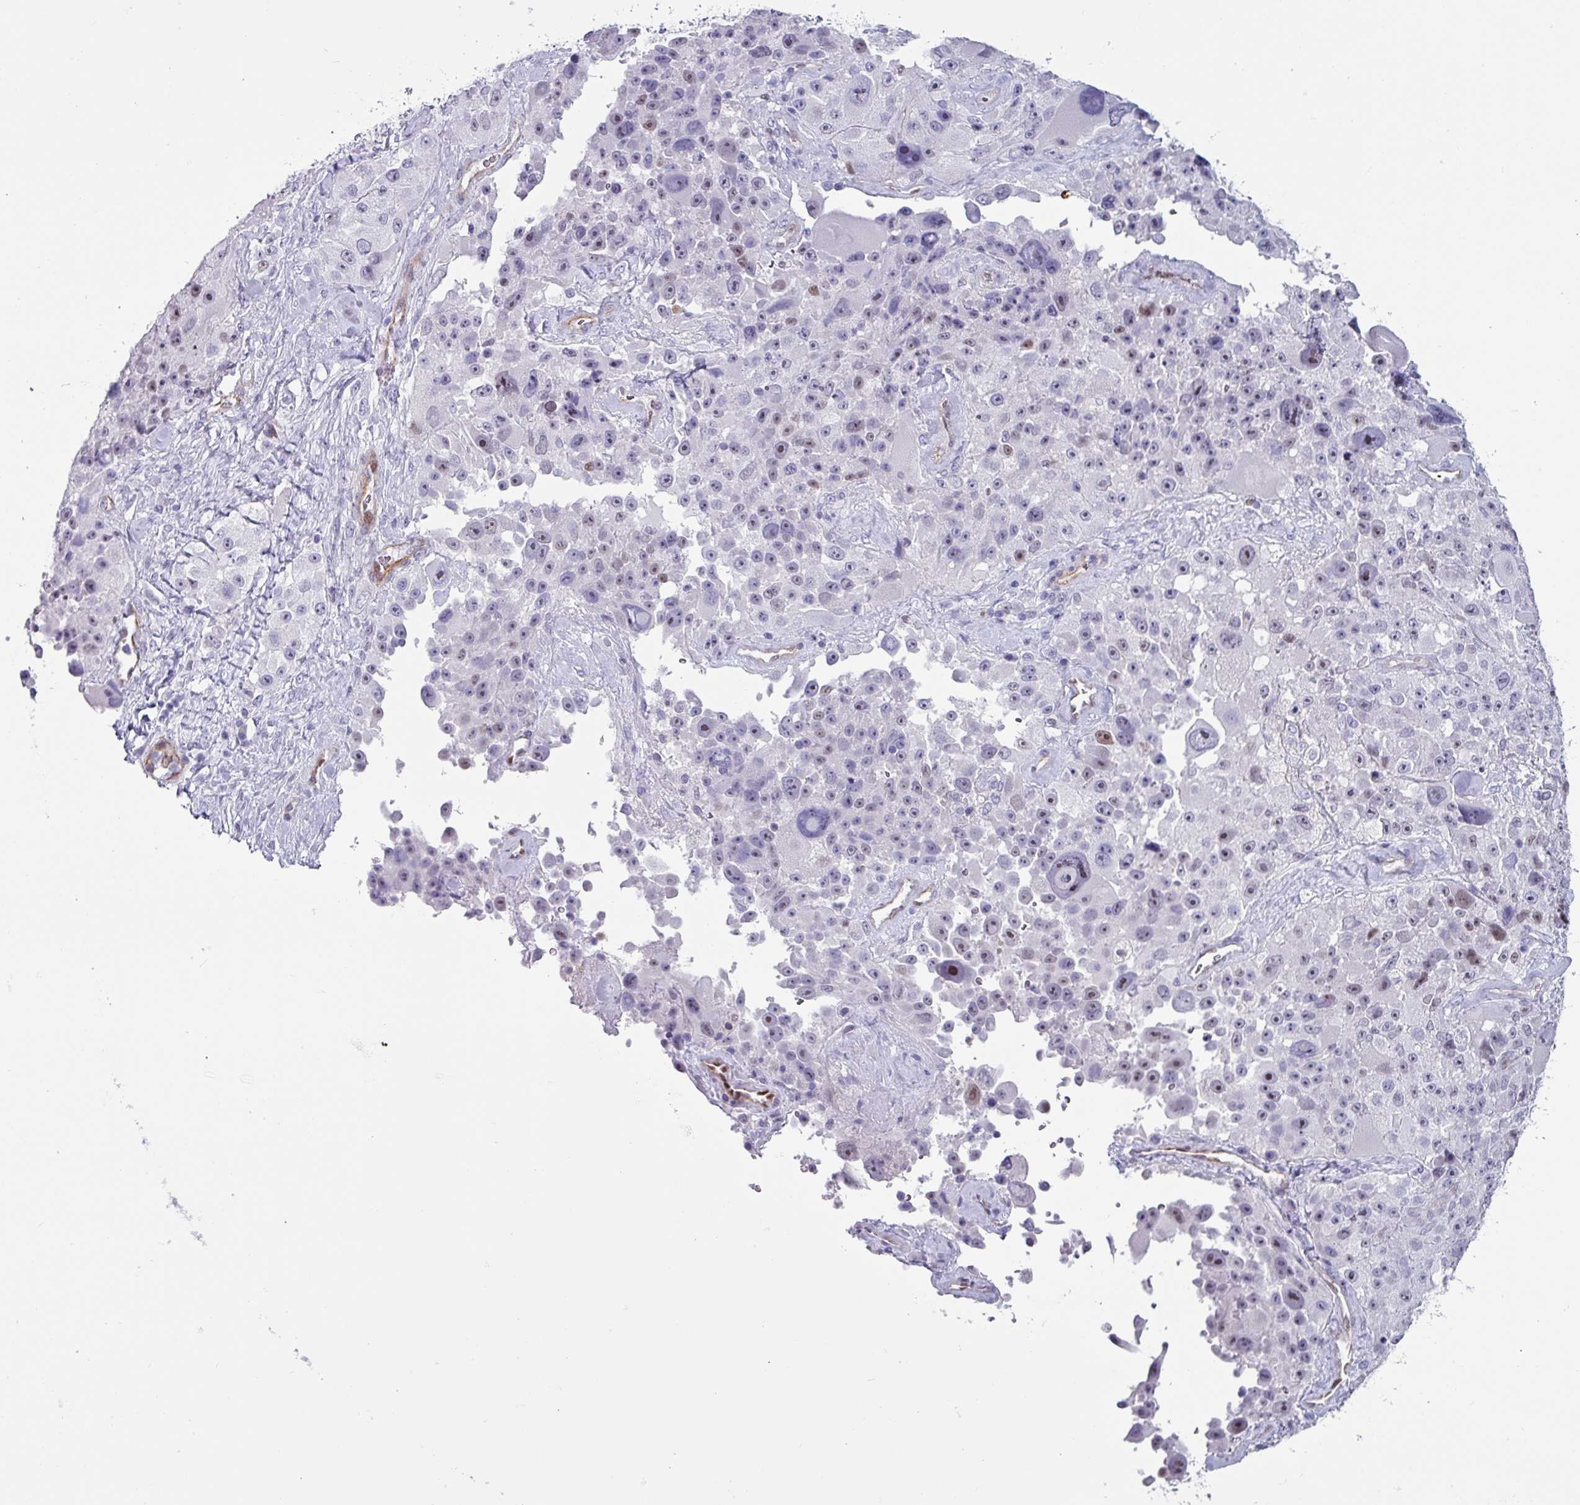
{"staining": {"intensity": "moderate", "quantity": "<25%", "location": "nuclear"}, "tissue": "melanoma", "cell_type": "Tumor cells", "image_type": "cancer", "snomed": [{"axis": "morphology", "description": "Malignant melanoma, Metastatic site"}, {"axis": "topography", "description": "Lymph node"}], "caption": "Immunohistochemistry (DAB) staining of human melanoma displays moderate nuclear protein staining in approximately <25% of tumor cells.", "gene": "ZNF816-ZNF321P", "patient": {"sex": "male", "age": 62}}